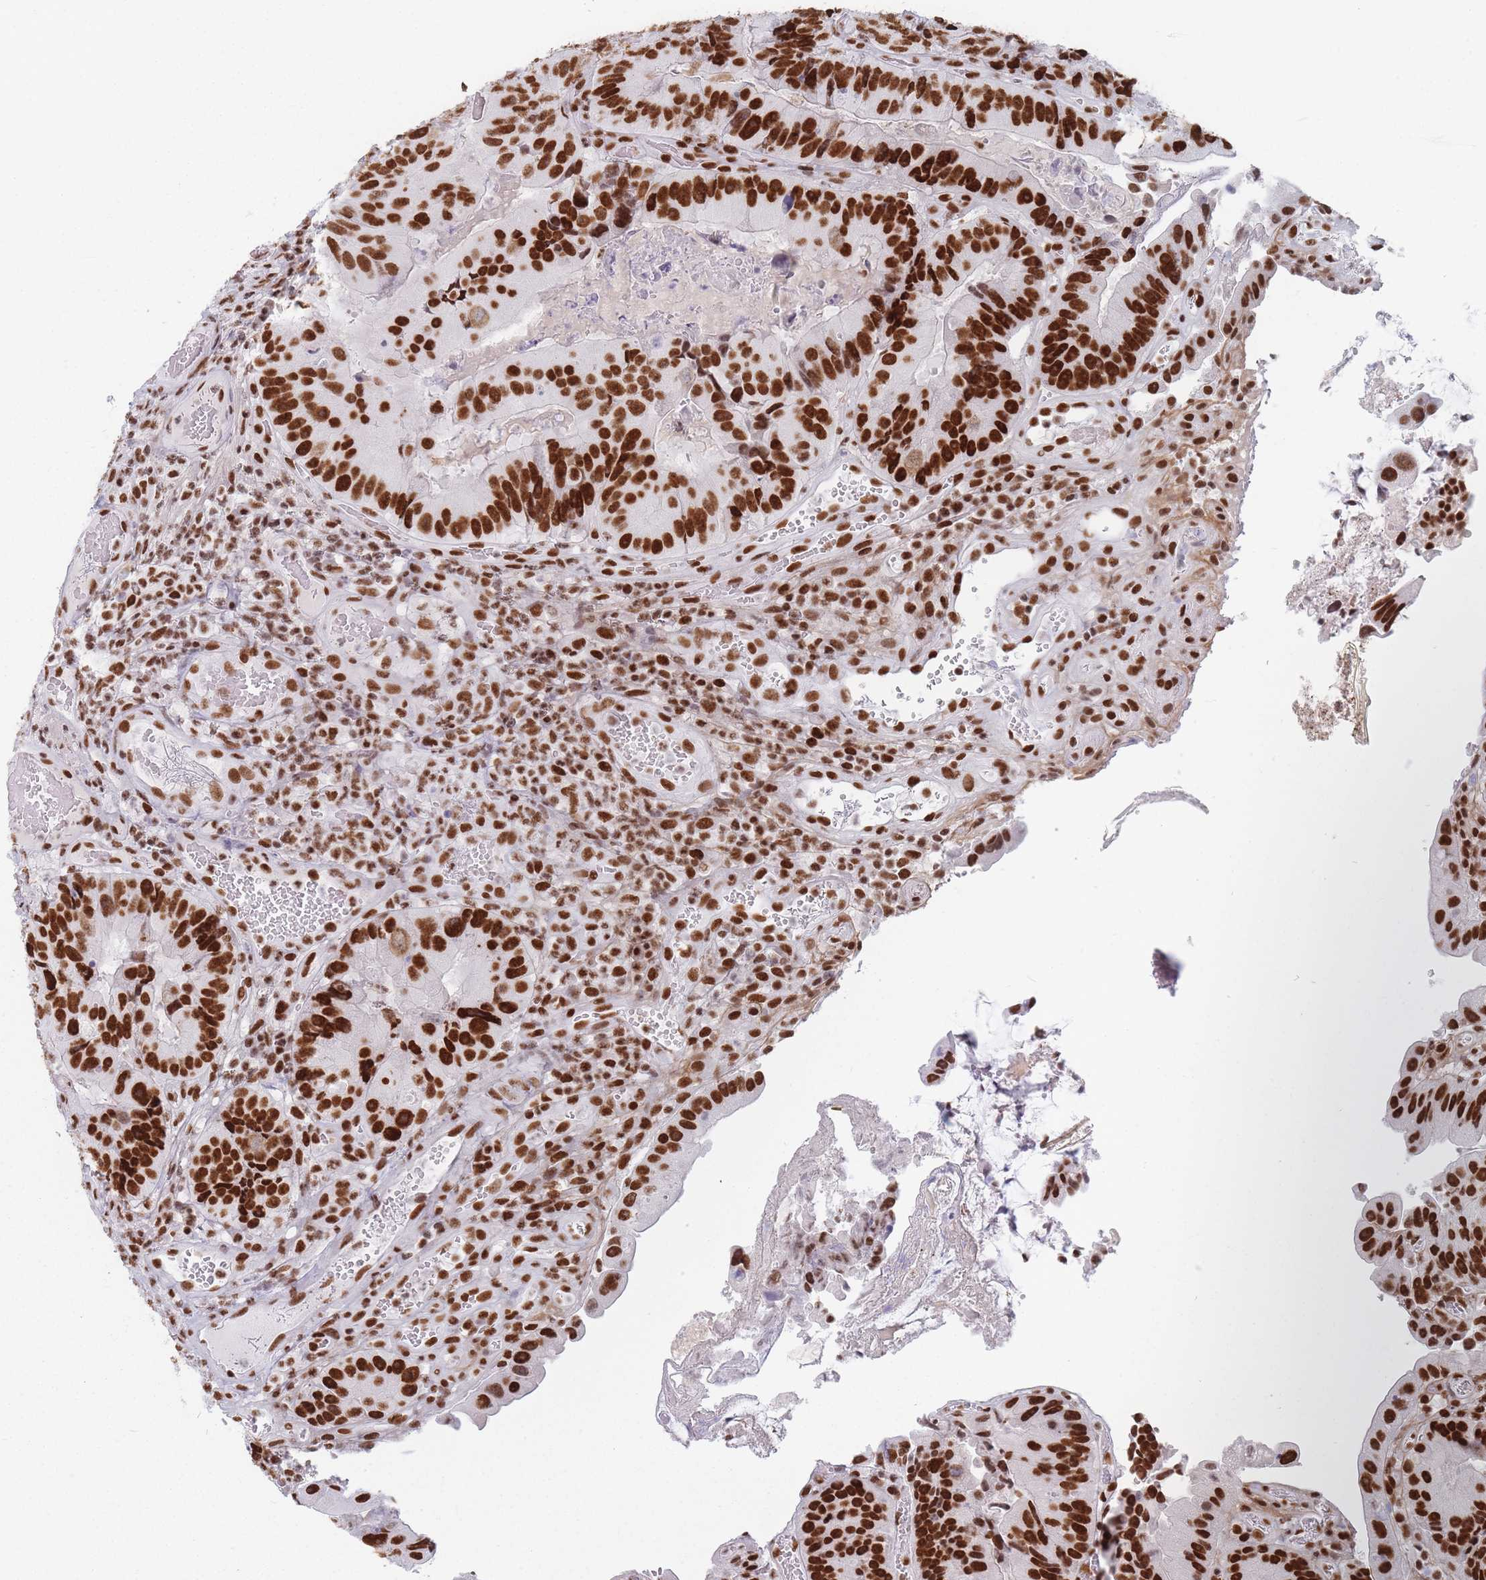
{"staining": {"intensity": "strong", "quantity": ">75%", "location": "nuclear"}, "tissue": "colorectal cancer", "cell_type": "Tumor cells", "image_type": "cancer", "snomed": [{"axis": "morphology", "description": "Adenocarcinoma, NOS"}, {"axis": "topography", "description": "Colon"}], "caption": "Protein staining of colorectal cancer tissue reveals strong nuclear staining in about >75% of tumor cells. Immunohistochemistry stains the protein of interest in brown and the nuclei are stained blue.", "gene": "SAFB2", "patient": {"sex": "female", "age": 86}}